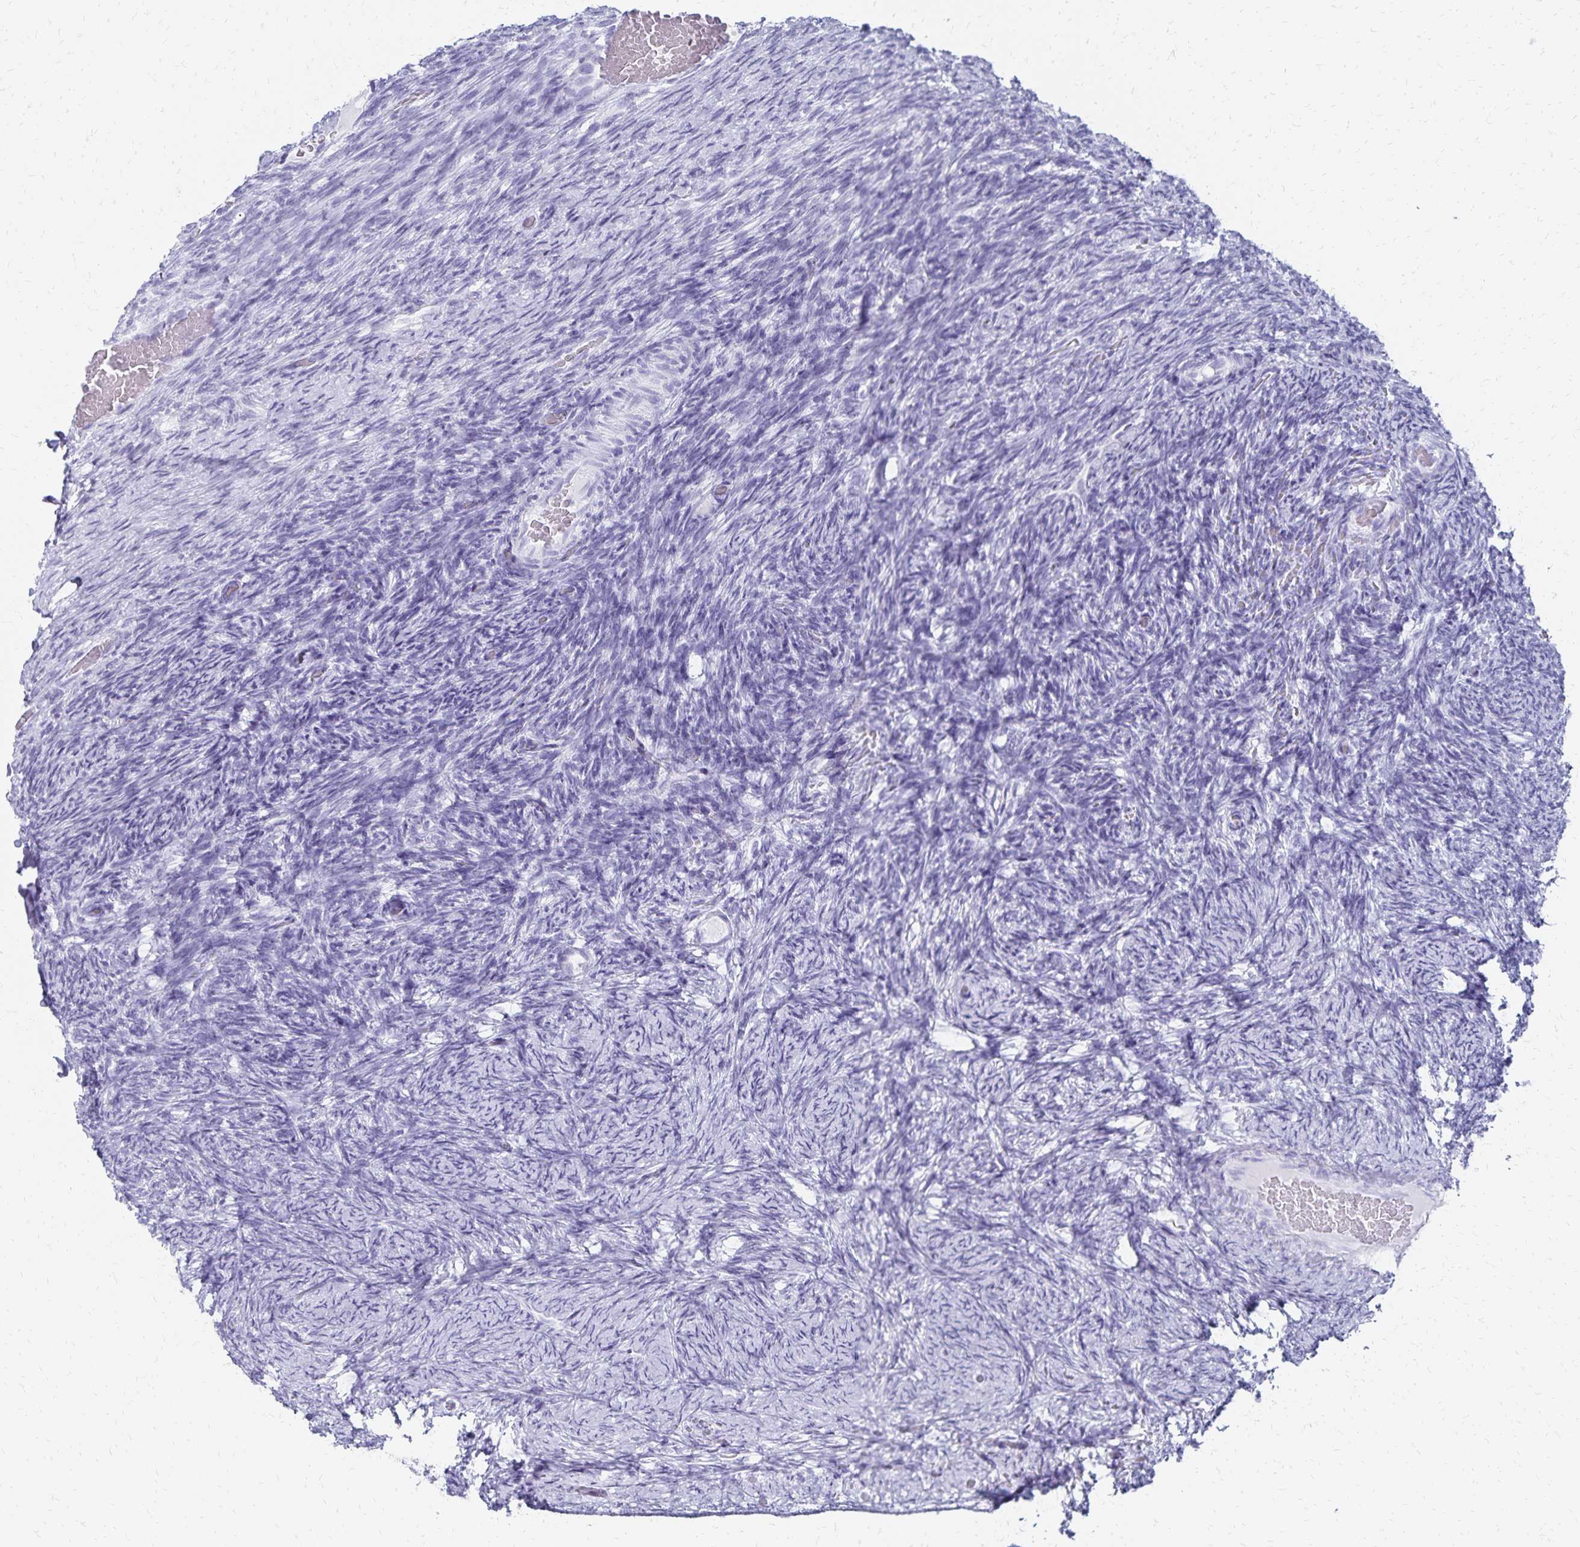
{"staining": {"intensity": "negative", "quantity": "none", "location": "none"}, "tissue": "ovary", "cell_type": "Ovarian stroma cells", "image_type": "normal", "snomed": [{"axis": "morphology", "description": "Normal tissue, NOS"}, {"axis": "topography", "description": "Ovary"}], "caption": "The immunohistochemistry (IHC) photomicrograph has no significant staining in ovarian stroma cells of ovary.", "gene": "GIP", "patient": {"sex": "female", "age": 34}}